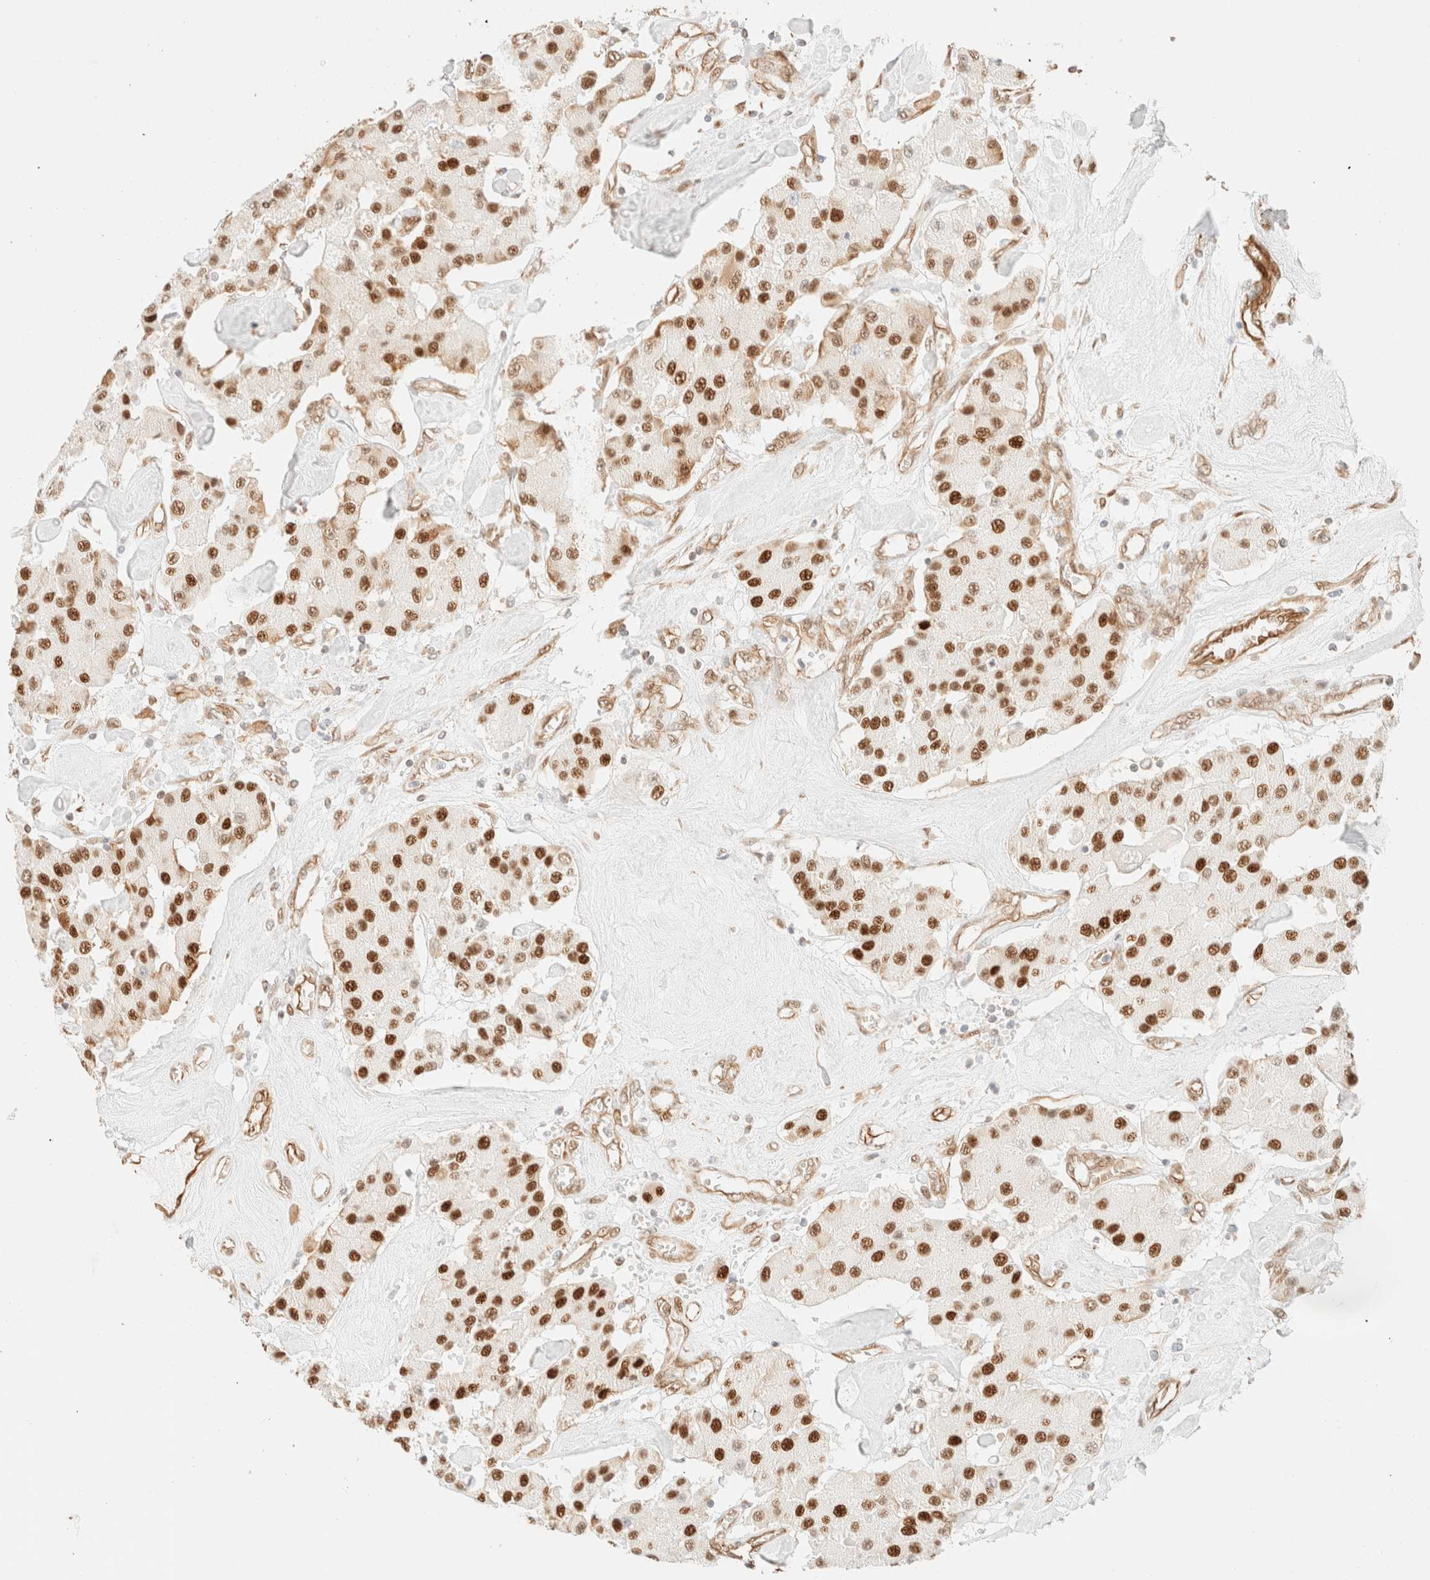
{"staining": {"intensity": "strong", "quantity": ">75%", "location": "nuclear"}, "tissue": "carcinoid", "cell_type": "Tumor cells", "image_type": "cancer", "snomed": [{"axis": "morphology", "description": "Carcinoid, malignant, NOS"}, {"axis": "topography", "description": "Pancreas"}], "caption": "Carcinoid (malignant) stained with a protein marker demonstrates strong staining in tumor cells.", "gene": "ZSCAN18", "patient": {"sex": "male", "age": 41}}